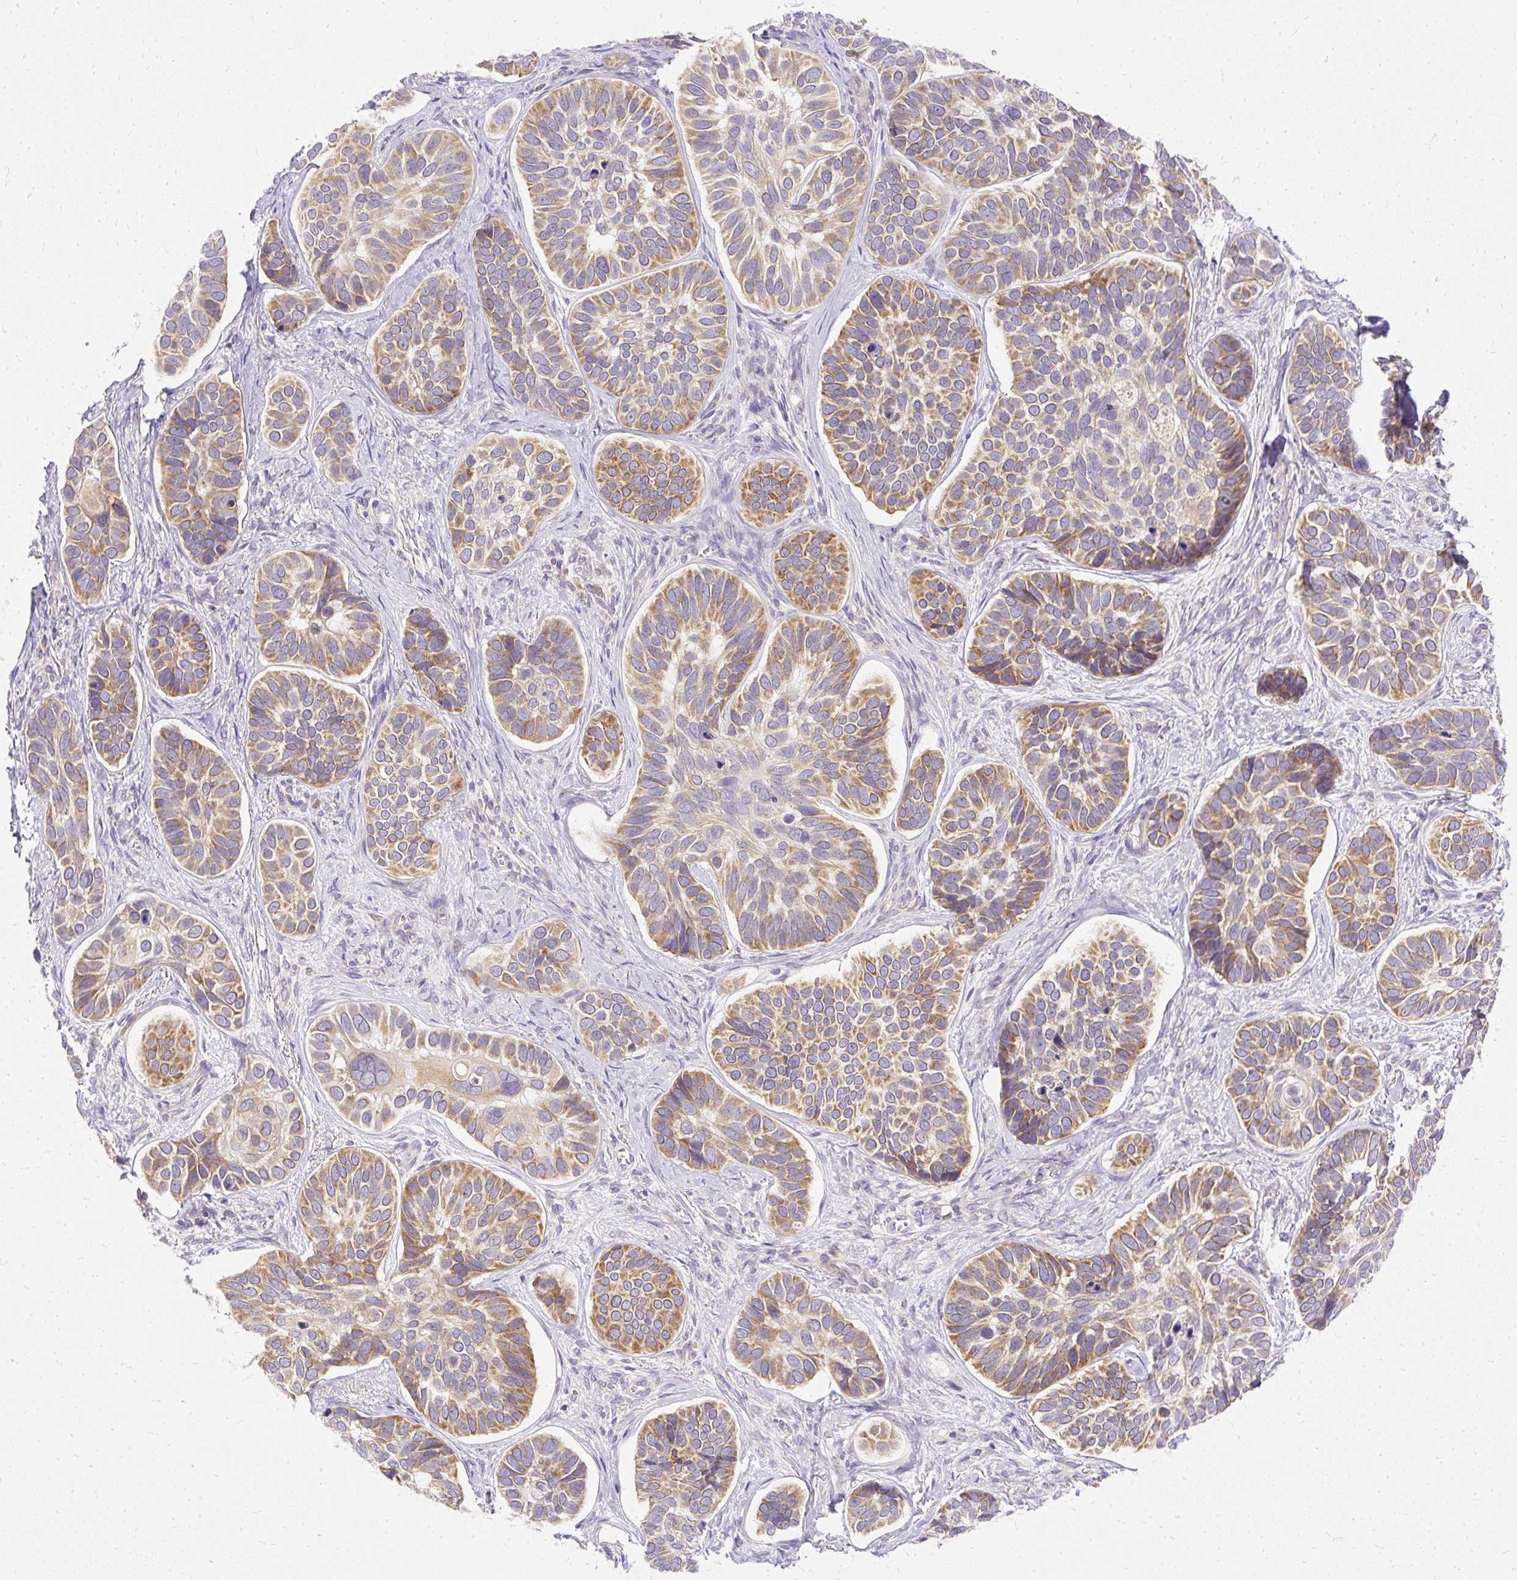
{"staining": {"intensity": "moderate", "quantity": ">75%", "location": "cytoplasmic/membranous"}, "tissue": "skin cancer", "cell_type": "Tumor cells", "image_type": "cancer", "snomed": [{"axis": "morphology", "description": "Basal cell carcinoma"}, {"axis": "topography", "description": "Skin"}], "caption": "This micrograph reveals IHC staining of skin cancer, with medium moderate cytoplasmic/membranous positivity in approximately >75% of tumor cells.", "gene": "AMFR", "patient": {"sex": "male", "age": 62}}